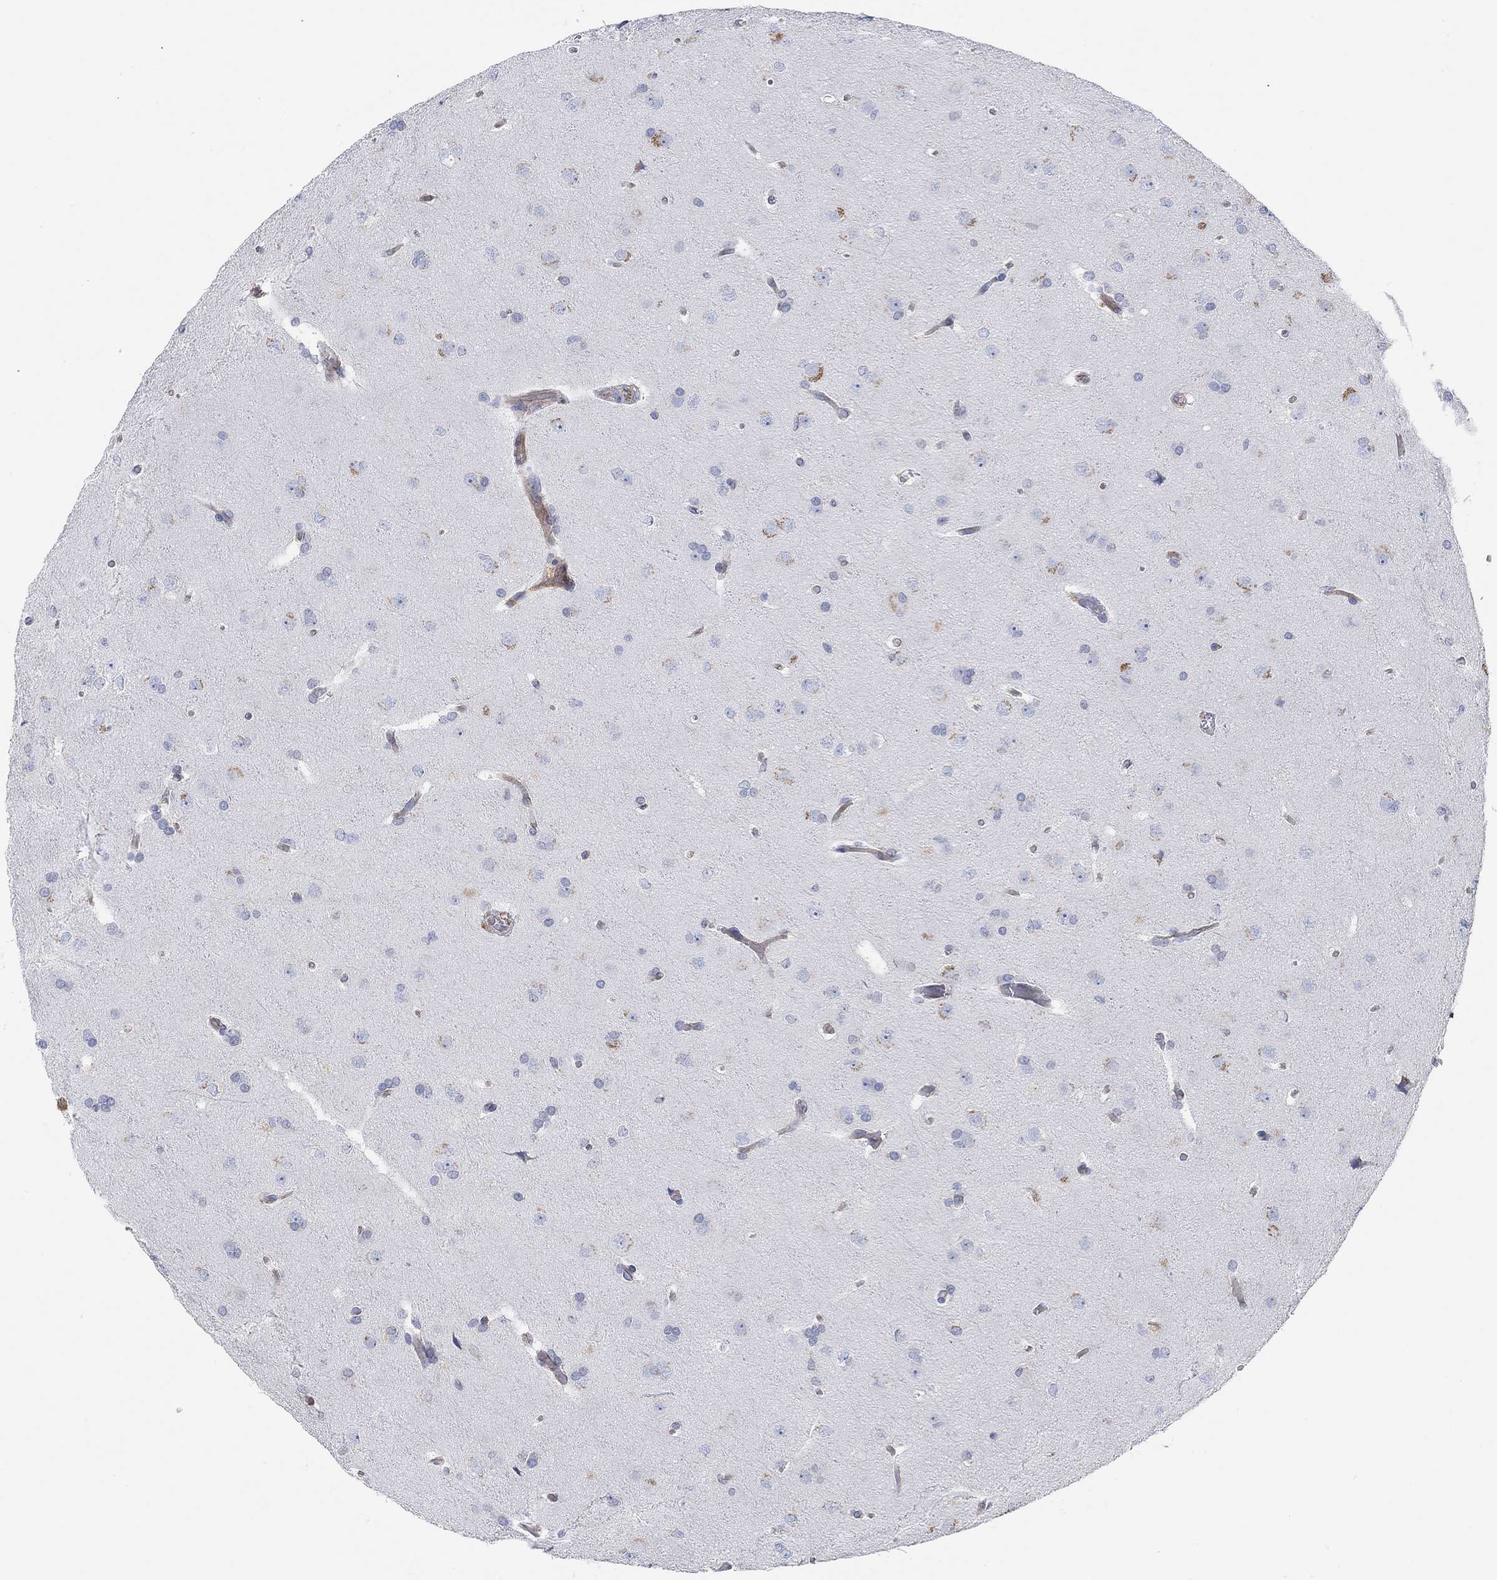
{"staining": {"intensity": "negative", "quantity": "none", "location": "none"}, "tissue": "glioma", "cell_type": "Tumor cells", "image_type": "cancer", "snomed": [{"axis": "morphology", "description": "Glioma, malignant, Low grade"}, {"axis": "topography", "description": "Brain"}], "caption": "Malignant low-grade glioma stained for a protein using IHC exhibits no expression tumor cells.", "gene": "RGS1", "patient": {"sex": "female", "age": 32}}